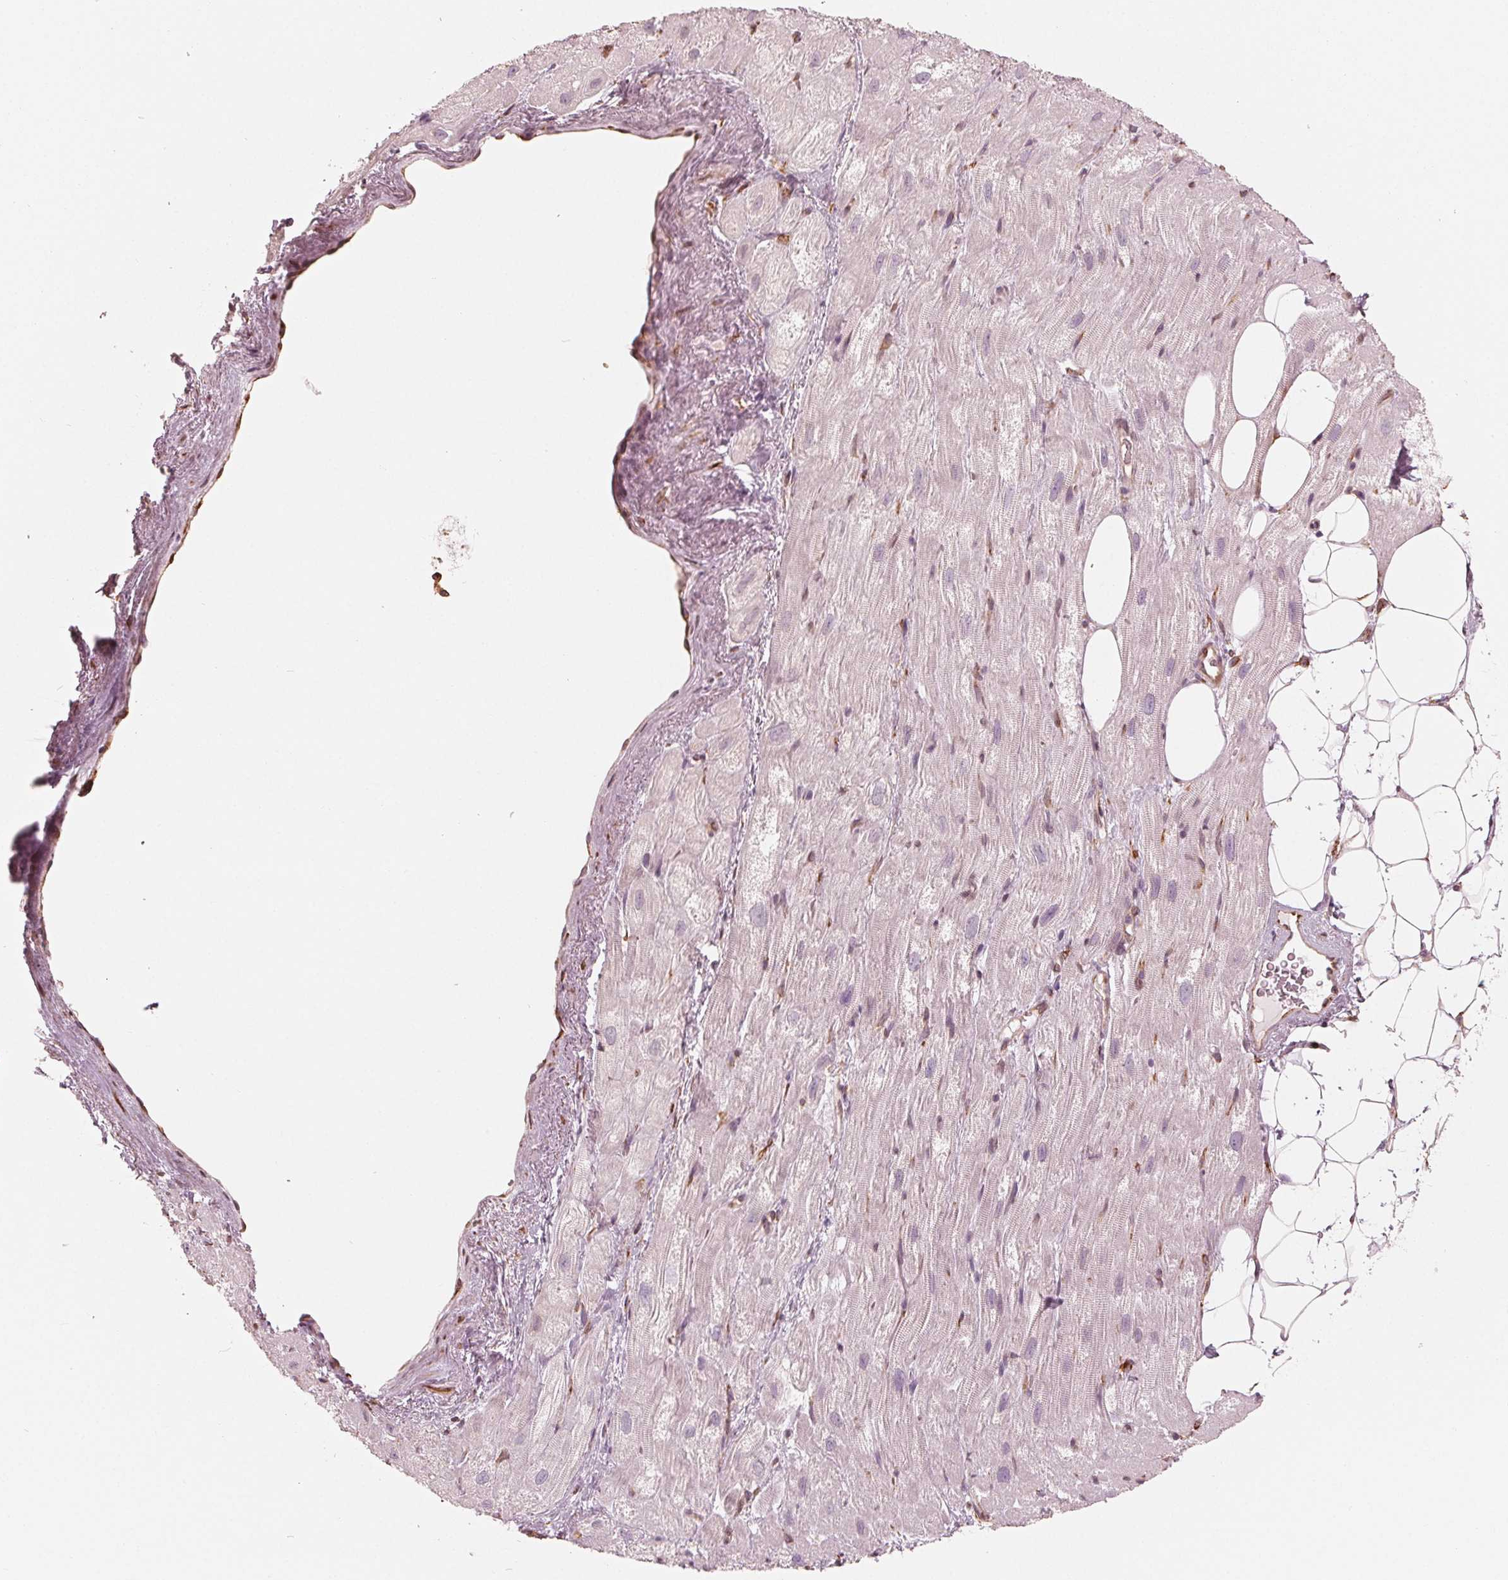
{"staining": {"intensity": "negative", "quantity": "none", "location": "none"}, "tissue": "heart muscle", "cell_type": "Cardiomyocytes", "image_type": "normal", "snomed": [{"axis": "morphology", "description": "Normal tissue, NOS"}, {"axis": "topography", "description": "Heart"}], "caption": "Immunohistochemistry (IHC) of benign human heart muscle exhibits no positivity in cardiomyocytes.", "gene": "IKBIP", "patient": {"sex": "female", "age": 69}}